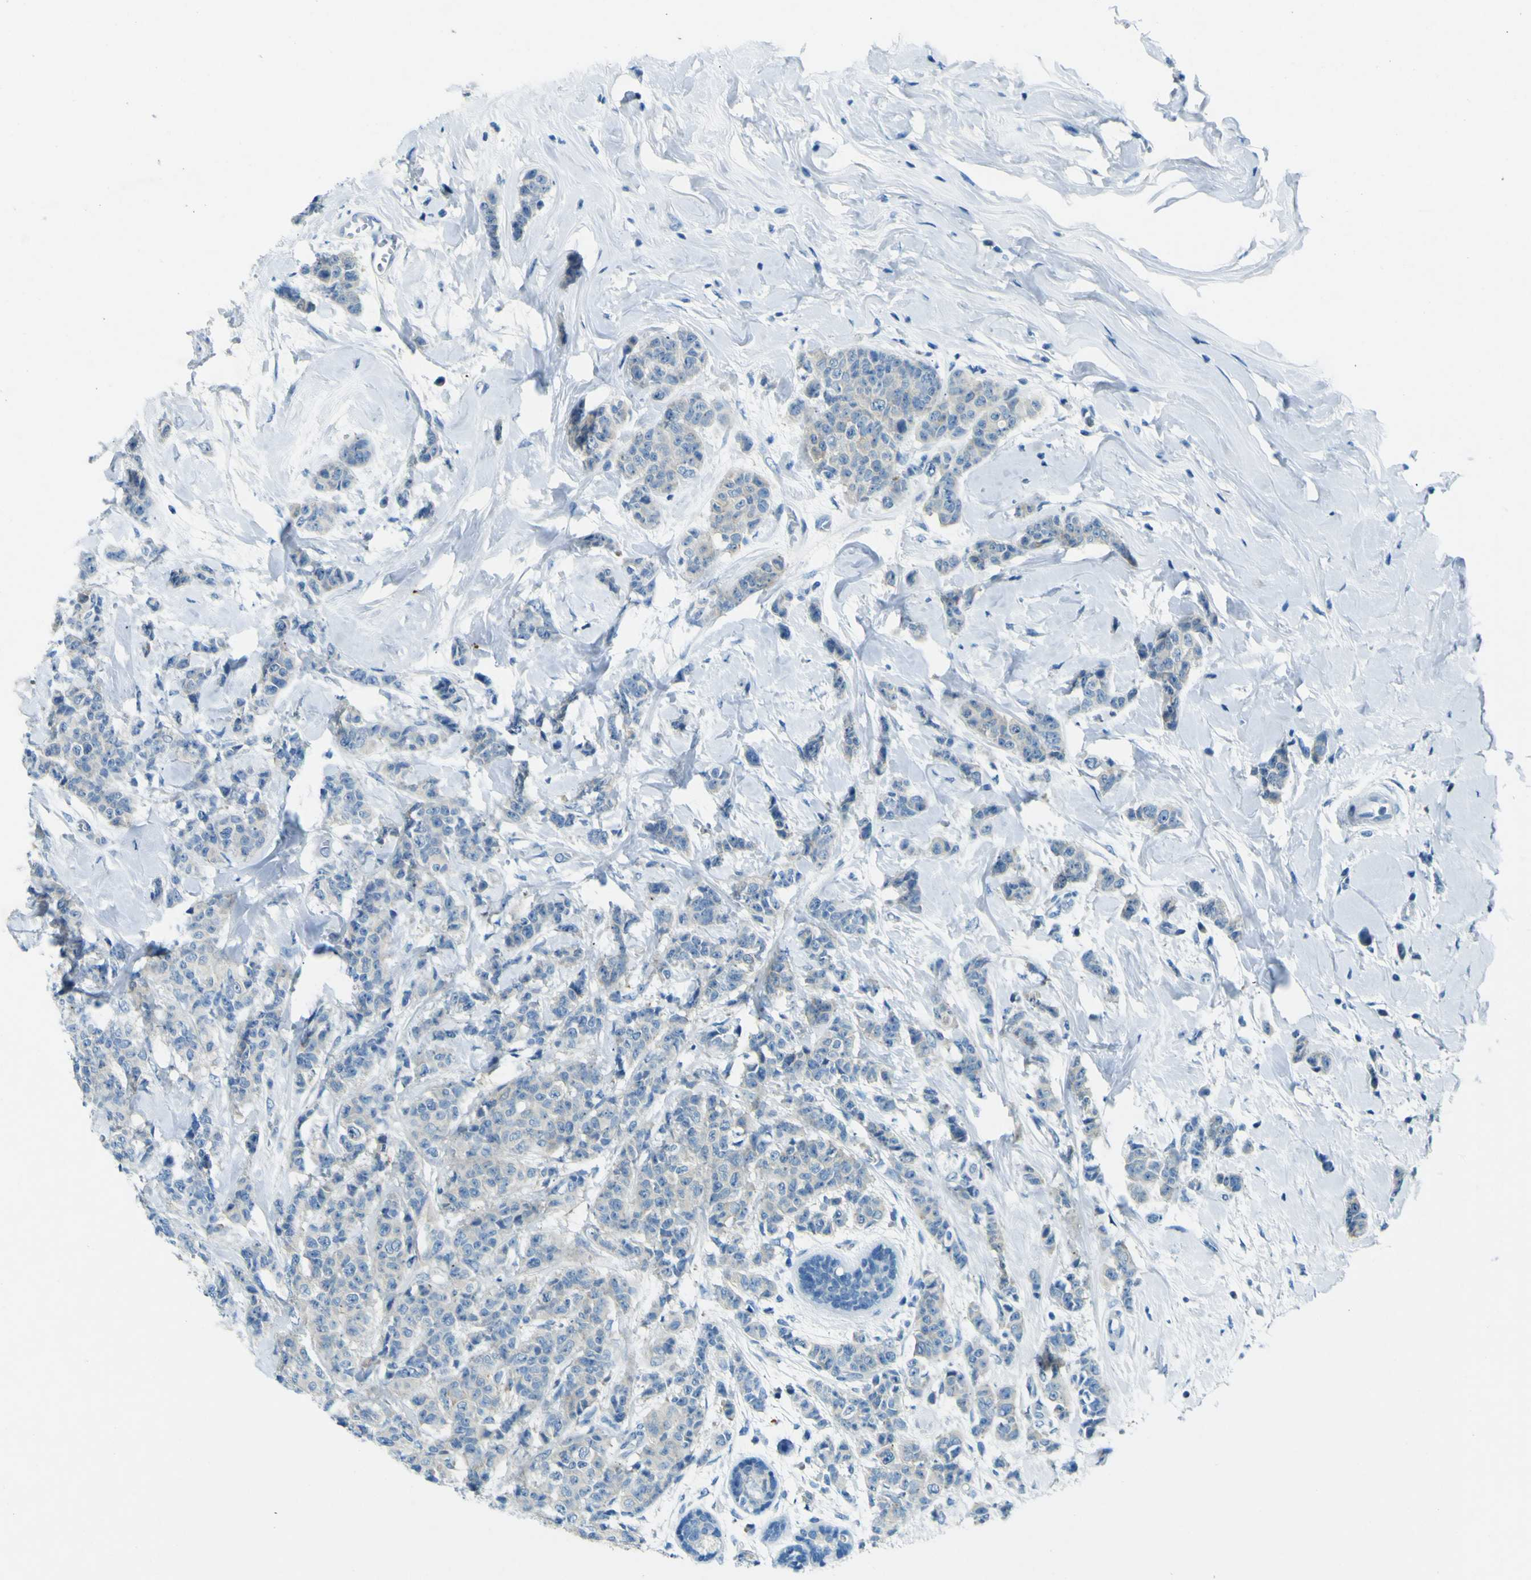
{"staining": {"intensity": "negative", "quantity": "none", "location": "none"}, "tissue": "breast cancer", "cell_type": "Tumor cells", "image_type": "cancer", "snomed": [{"axis": "morphology", "description": "Normal tissue, NOS"}, {"axis": "morphology", "description": "Duct carcinoma"}, {"axis": "topography", "description": "Breast"}], "caption": "There is no significant expression in tumor cells of breast infiltrating ductal carcinoma. (DAB IHC visualized using brightfield microscopy, high magnification).", "gene": "SORCS1", "patient": {"sex": "female", "age": 40}}